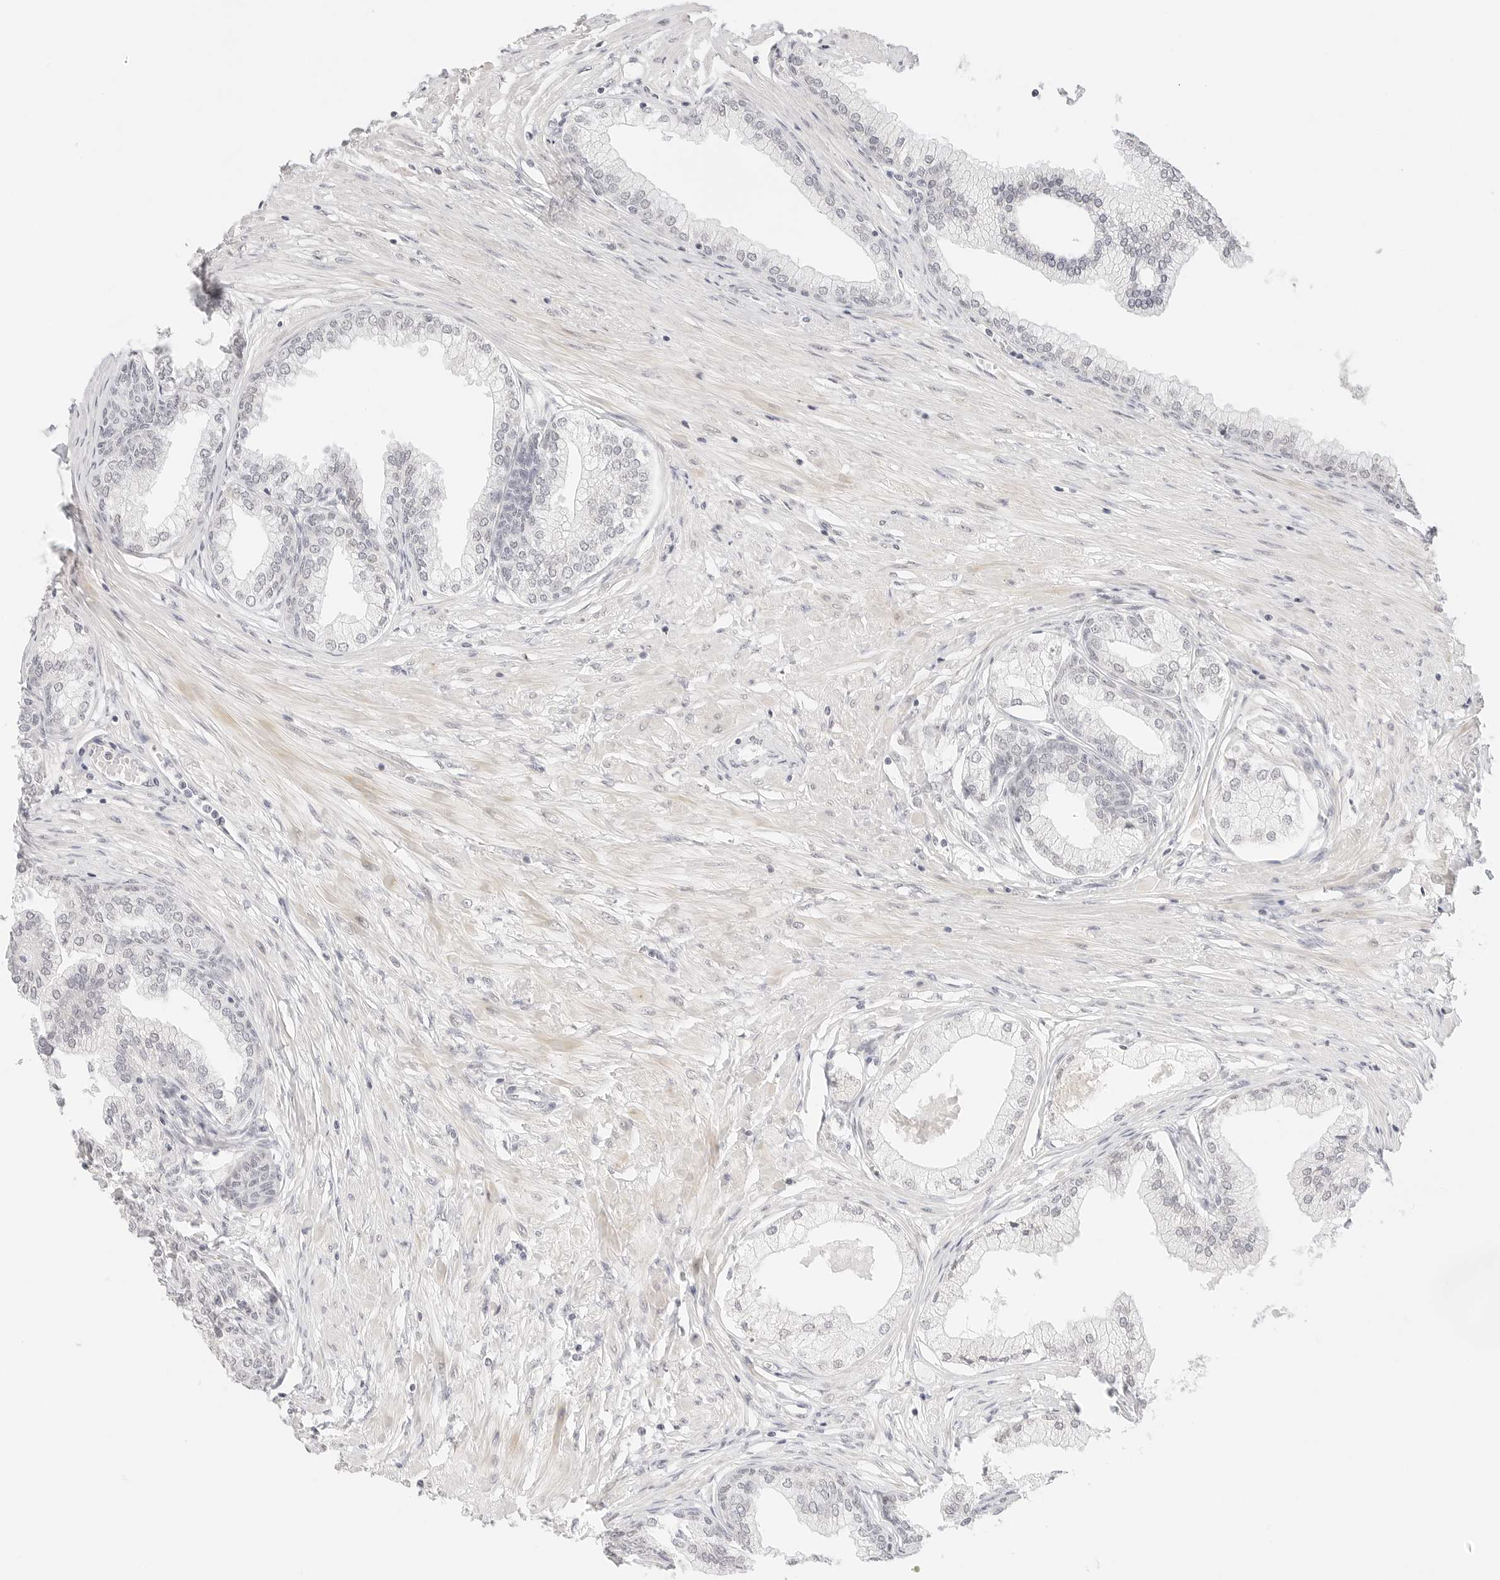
{"staining": {"intensity": "negative", "quantity": "none", "location": "none"}, "tissue": "prostate", "cell_type": "Glandular cells", "image_type": "normal", "snomed": [{"axis": "morphology", "description": "Normal tissue, NOS"}, {"axis": "morphology", "description": "Urothelial carcinoma, Low grade"}, {"axis": "topography", "description": "Urinary bladder"}, {"axis": "topography", "description": "Prostate"}], "caption": "Glandular cells show no significant staining in normal prostate. (Immunohistochemistry (ihc), brightfield microscopy, high magnification).", "gene": "XKR4", "patient": {"sex": "male", "age": 60}}